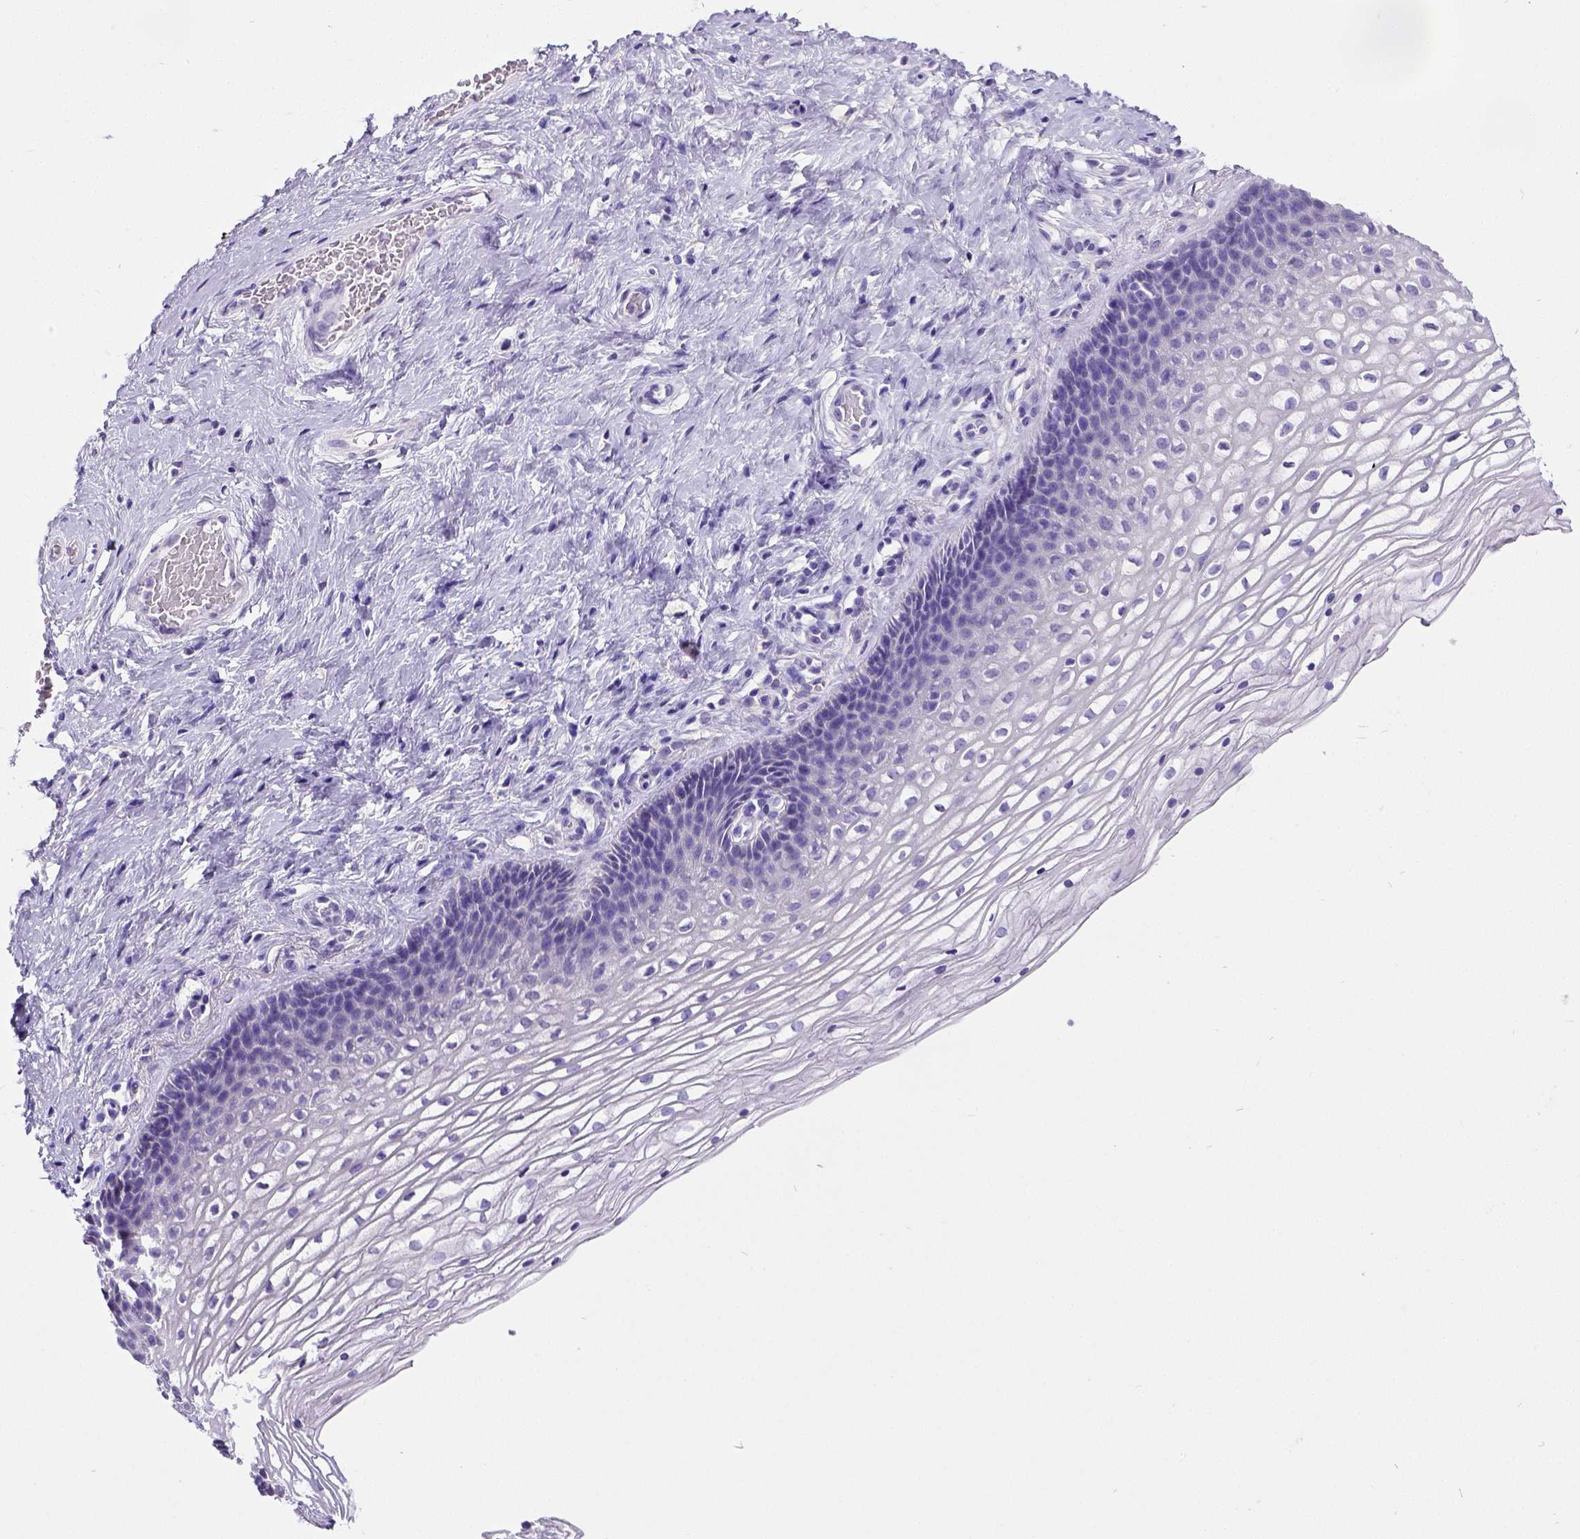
{"staining": {"intensity": "negative", "quantity": "none", "location": "none"}, "tissue": "cervix", "cell_type": "Glandular cells", "image_type": "normal", "snomed": [{"axis": "morphology", "description": "Normal tissue, NOS"}, {"axis": "topography", "description": "Cervix"}], "caption": "This is an immunohistochemistry image of unremarkable human cervix. There is no expression in glandular cells.", "gene": "SATB2", "patient": {"sex": "female", "age": 34}}